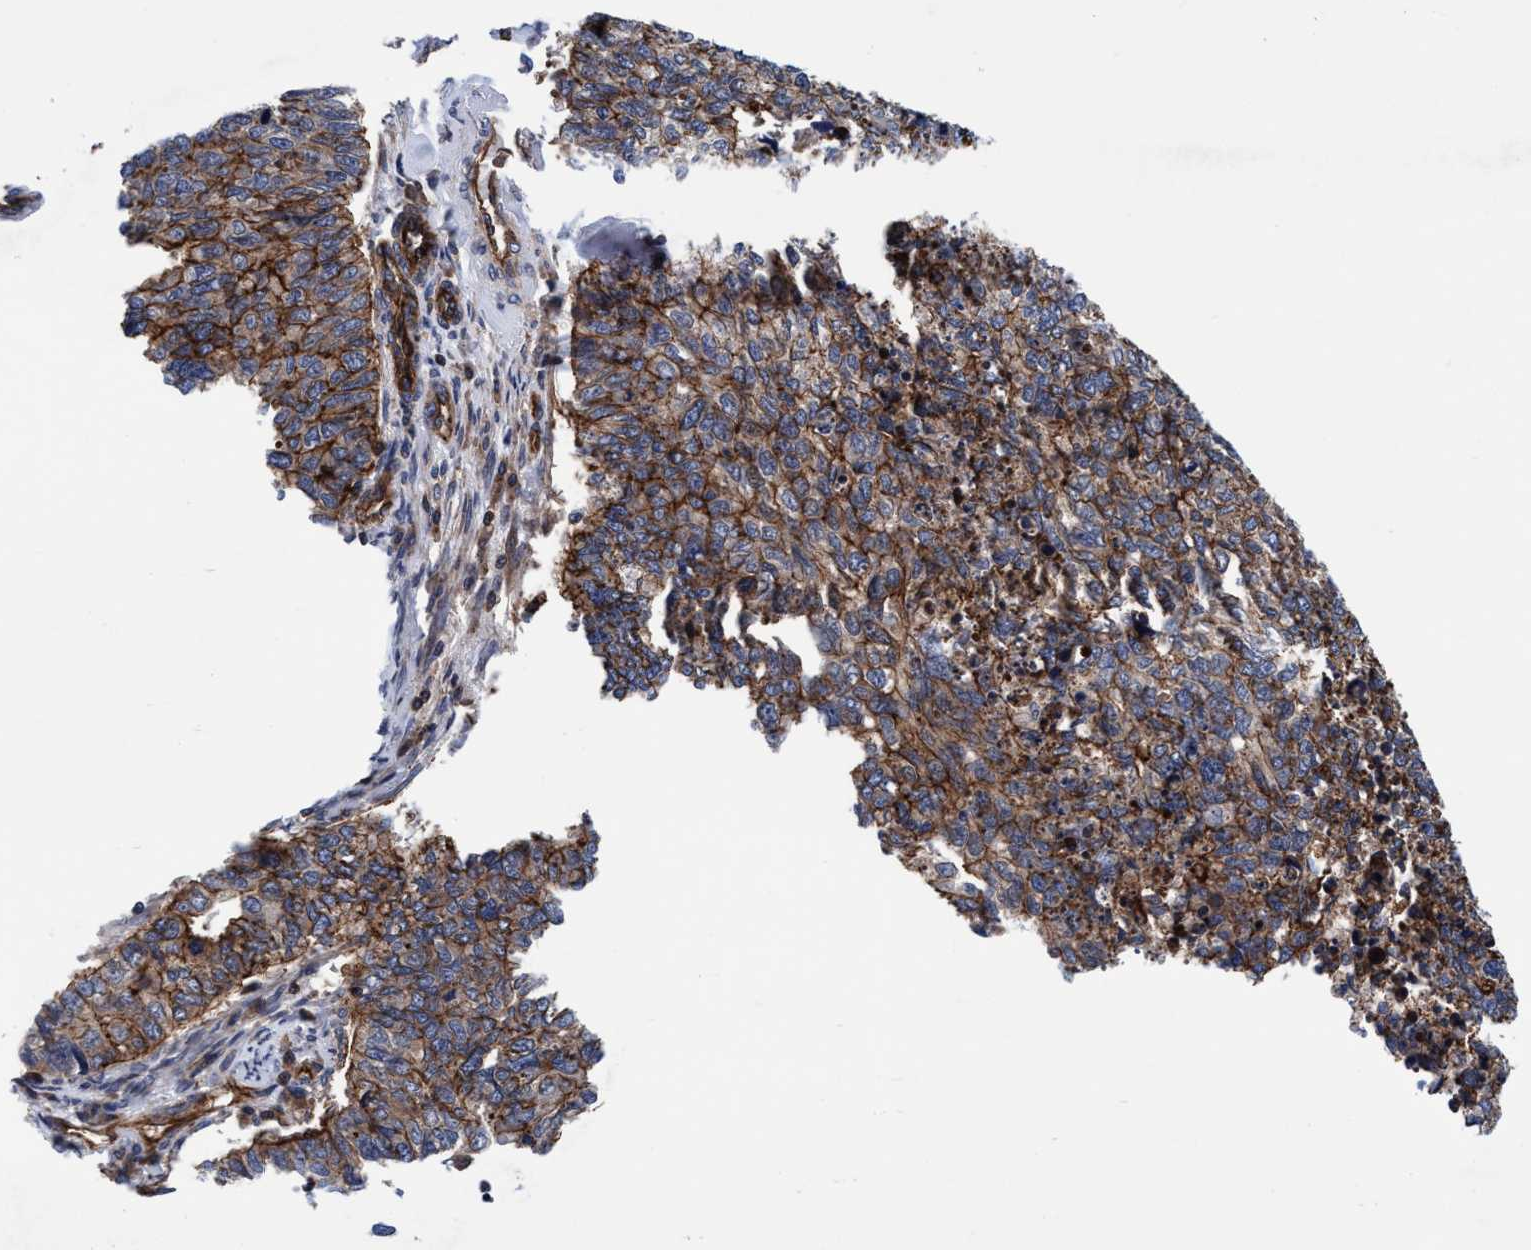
{"staining": {"intensity": "strong", "quantity": ">75%", "location": "cytoplasmic/membranous"}, "tissue": "cervical cancer", "cell_type": "Tumor cells", "image_type": "cancer", "snomed": [{"axis": "morphology", "description": "Squamous cell carcinoma, NOS"}, {"axis": "topography", "description": "Cervix"}], "caption": "Protein staining reveals strong cytoplasmic/membranous staining in about >75% of tumor cells in cervical cancer. (brown staining indicates protein expression, while blue staining denotes nuclei).", "gene": "MCM3AP", "patient": {"sex": "female", "age": 63}}